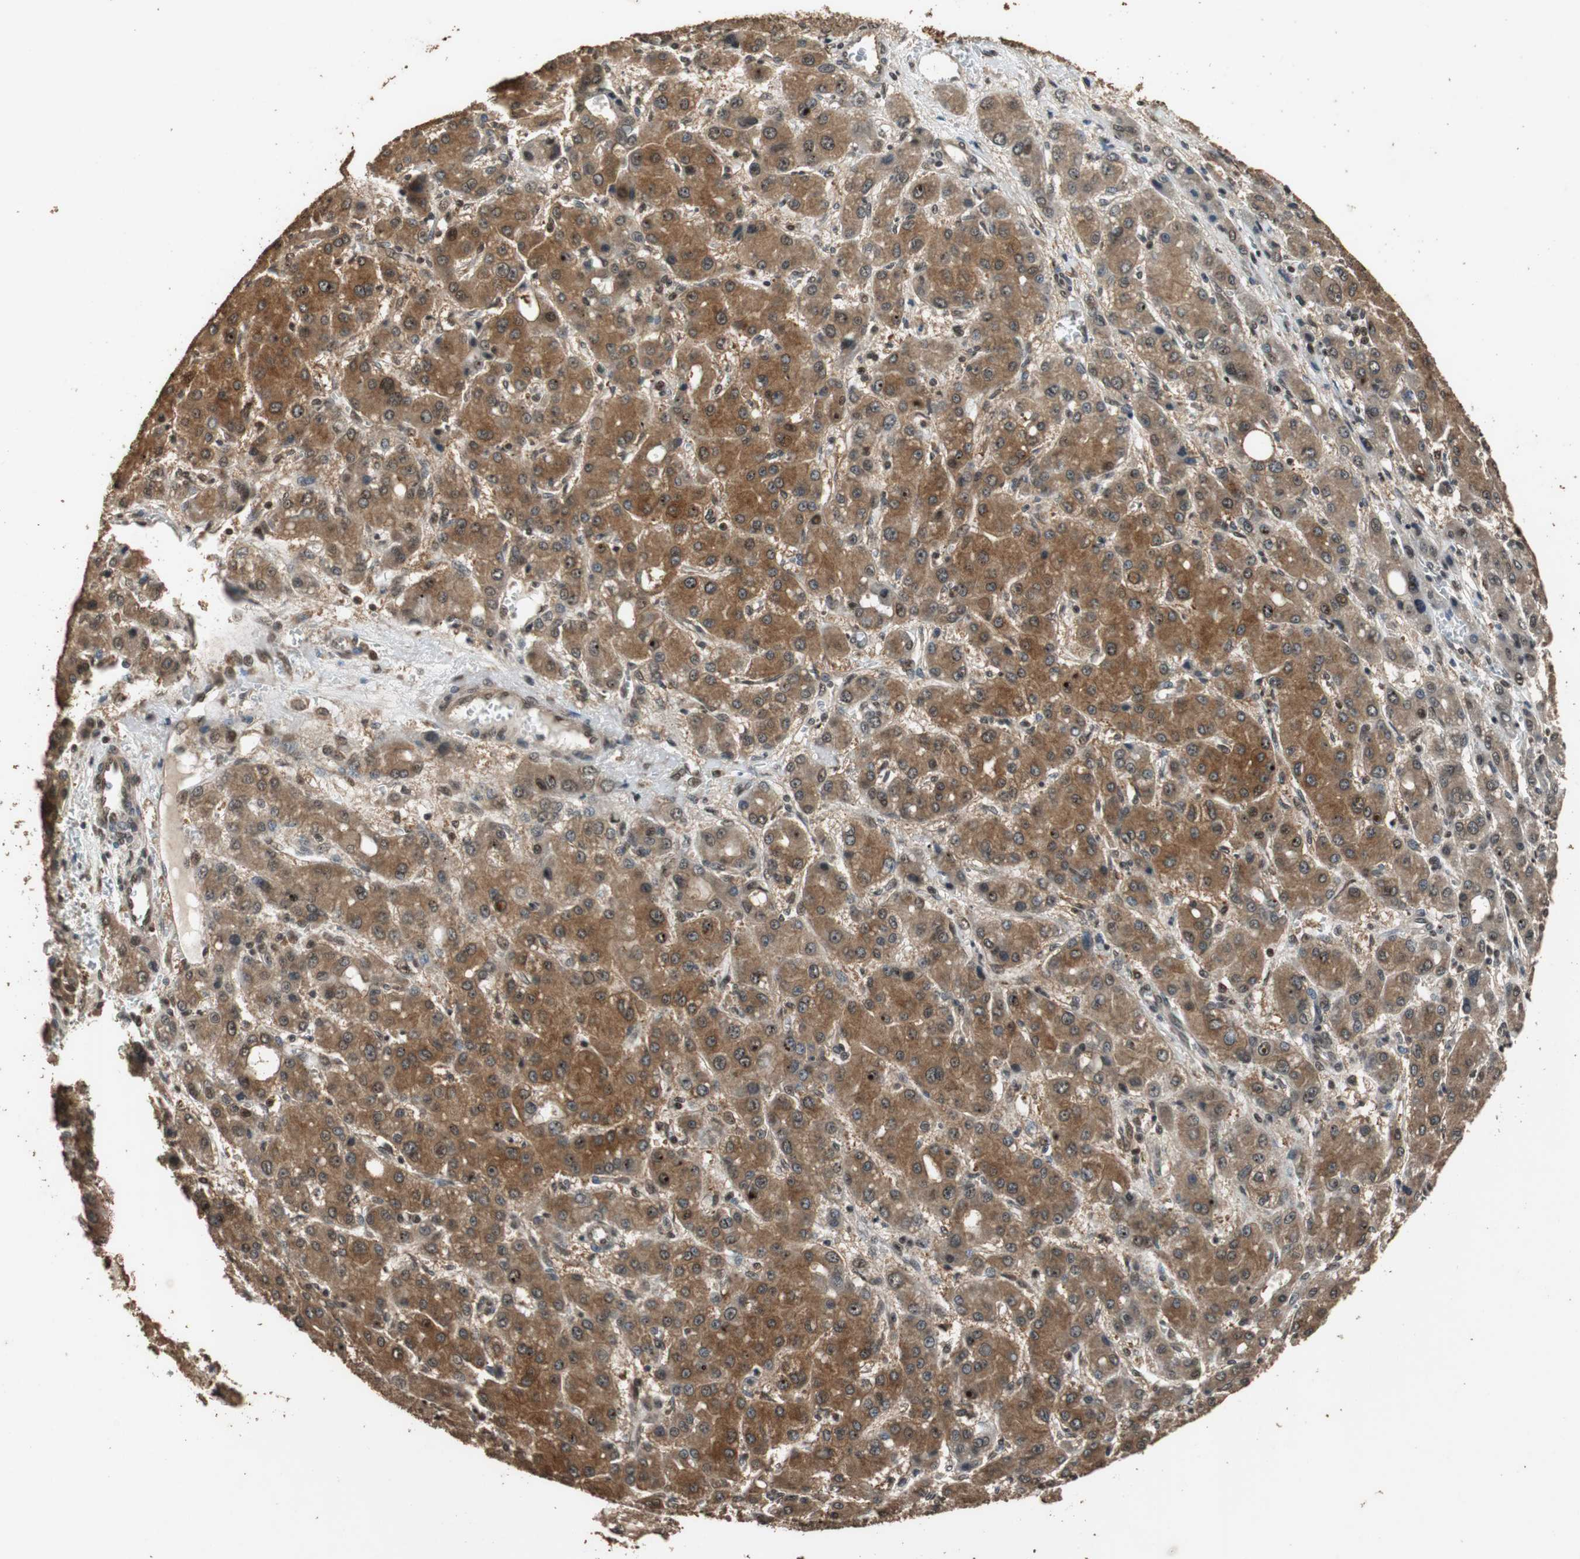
{"staining": {"intensity": "strong", "quantity": ">75%", "location": "cytoplasmic/membranous,nuclear"}, "tissue": "liver cancer", "cell_type": "Tumor cells", "image_type": "cancer", "snomed": [{"axis": "morphology", "description": "Carcinoma, Hepatocellular, NOS"}, {"axis": "topography", "description": "Liver"}], "caption": "Protein positivity by immunohistochemistry displays strong cytoplasmic/membranous and nuclear staining in about >75% of tumor cells in liver cancer (hepatocellular carcinoma).", "gene": "ZNF18", "patient": {"sex": "male", "age": 55}}